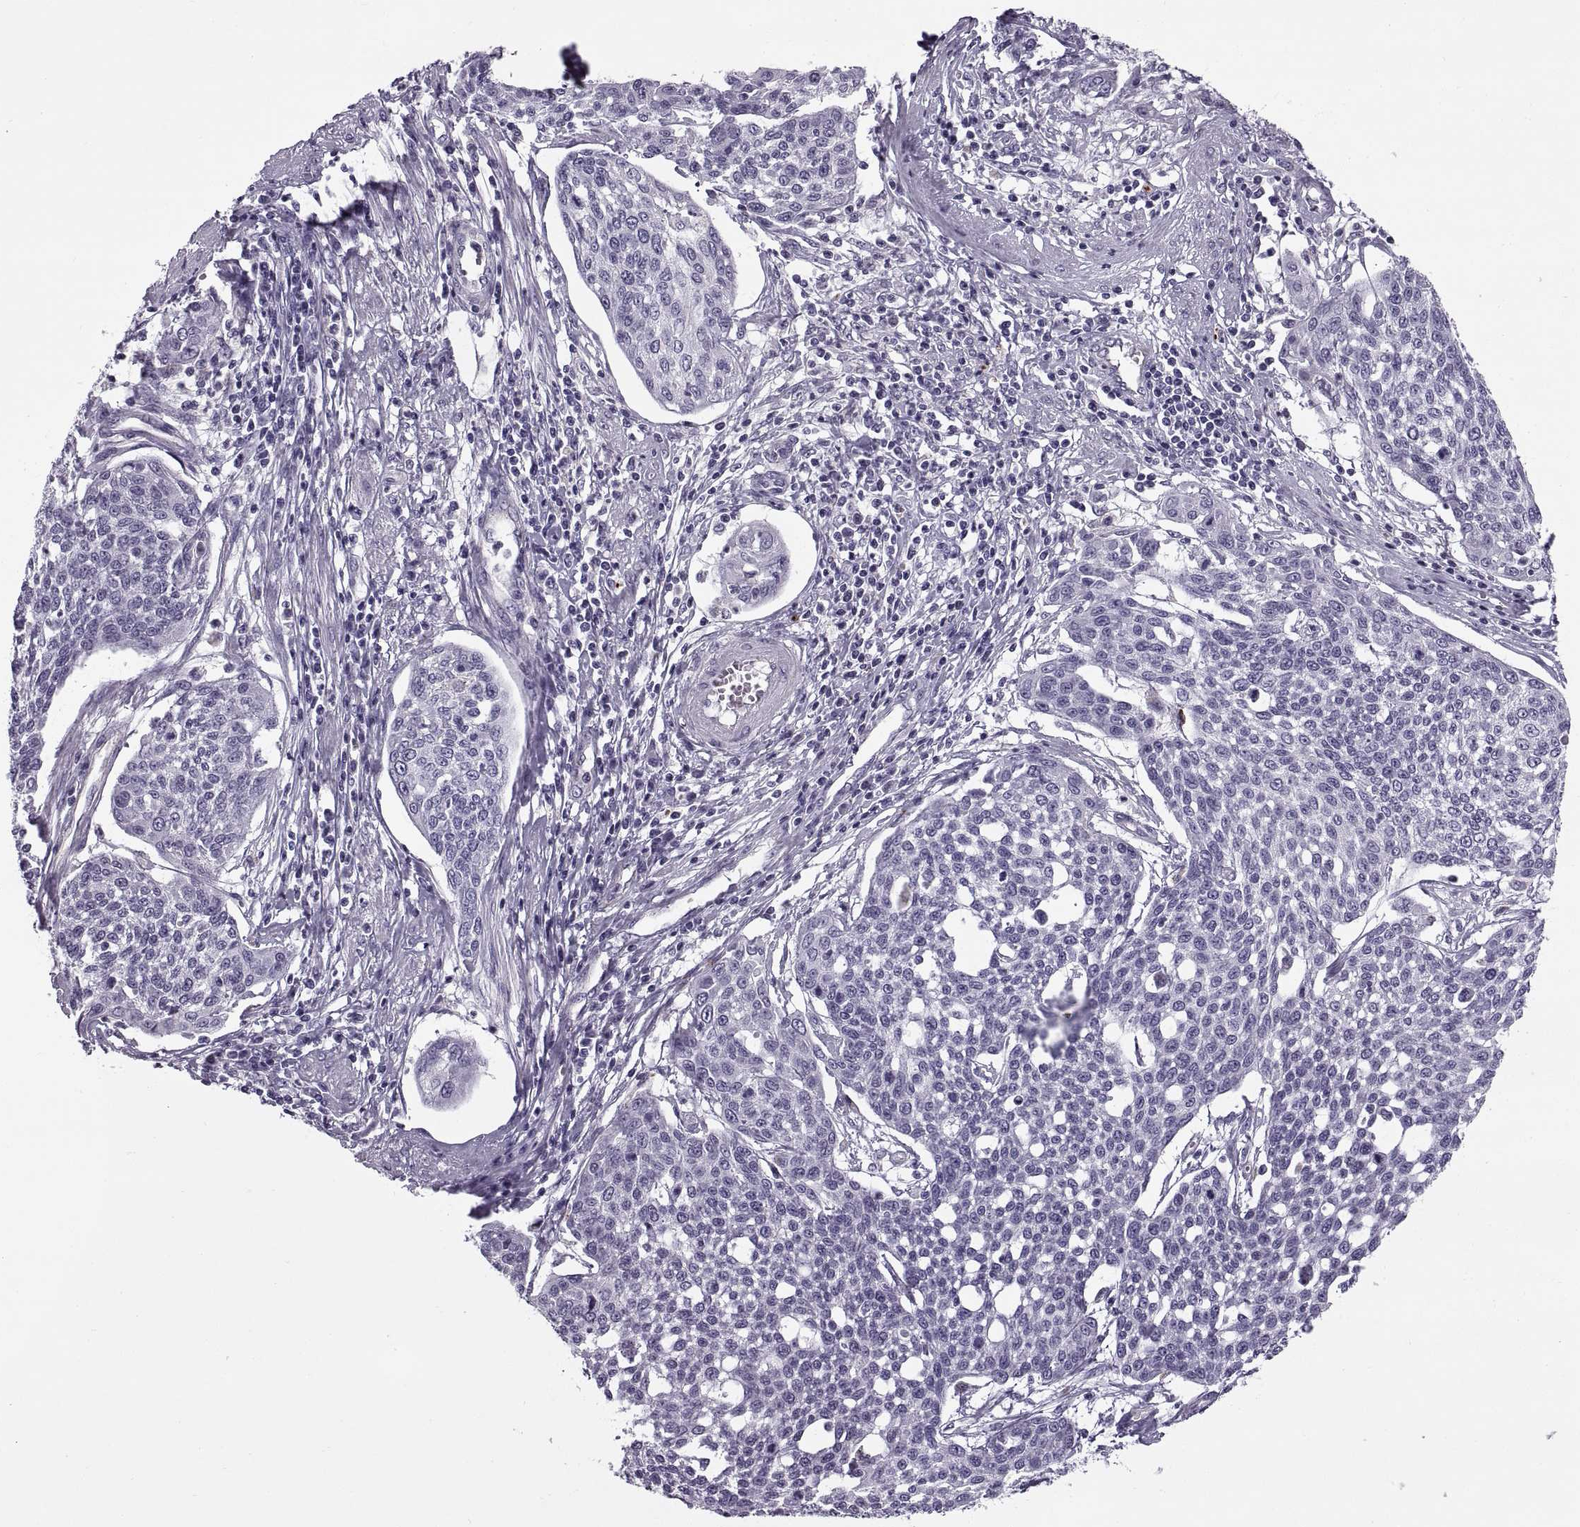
{"staining": {"intensity": "negative", "quantity": "none", "location": "none"}, "tissue": "cervical cancer", "cell_type": "Tumor cells", "image_type": "cancer", "snomed": [{"axis": "morphology", "description": "Squamous cell carcinoma, NOS"}, {"axis": "topography", "description": "Cervix"}], "caption": "Immunohistochemistry (IHC) of cervical cancer (squamous cell carcinoma) demonstrates no expression in tumor cells. (Brightfield microscopy of DAB (3,3'-diaminobenzidine) immunohistochemistry at high magnification).", "gene": "CALCR", "patient": {"sex": "female", "age": 34}}